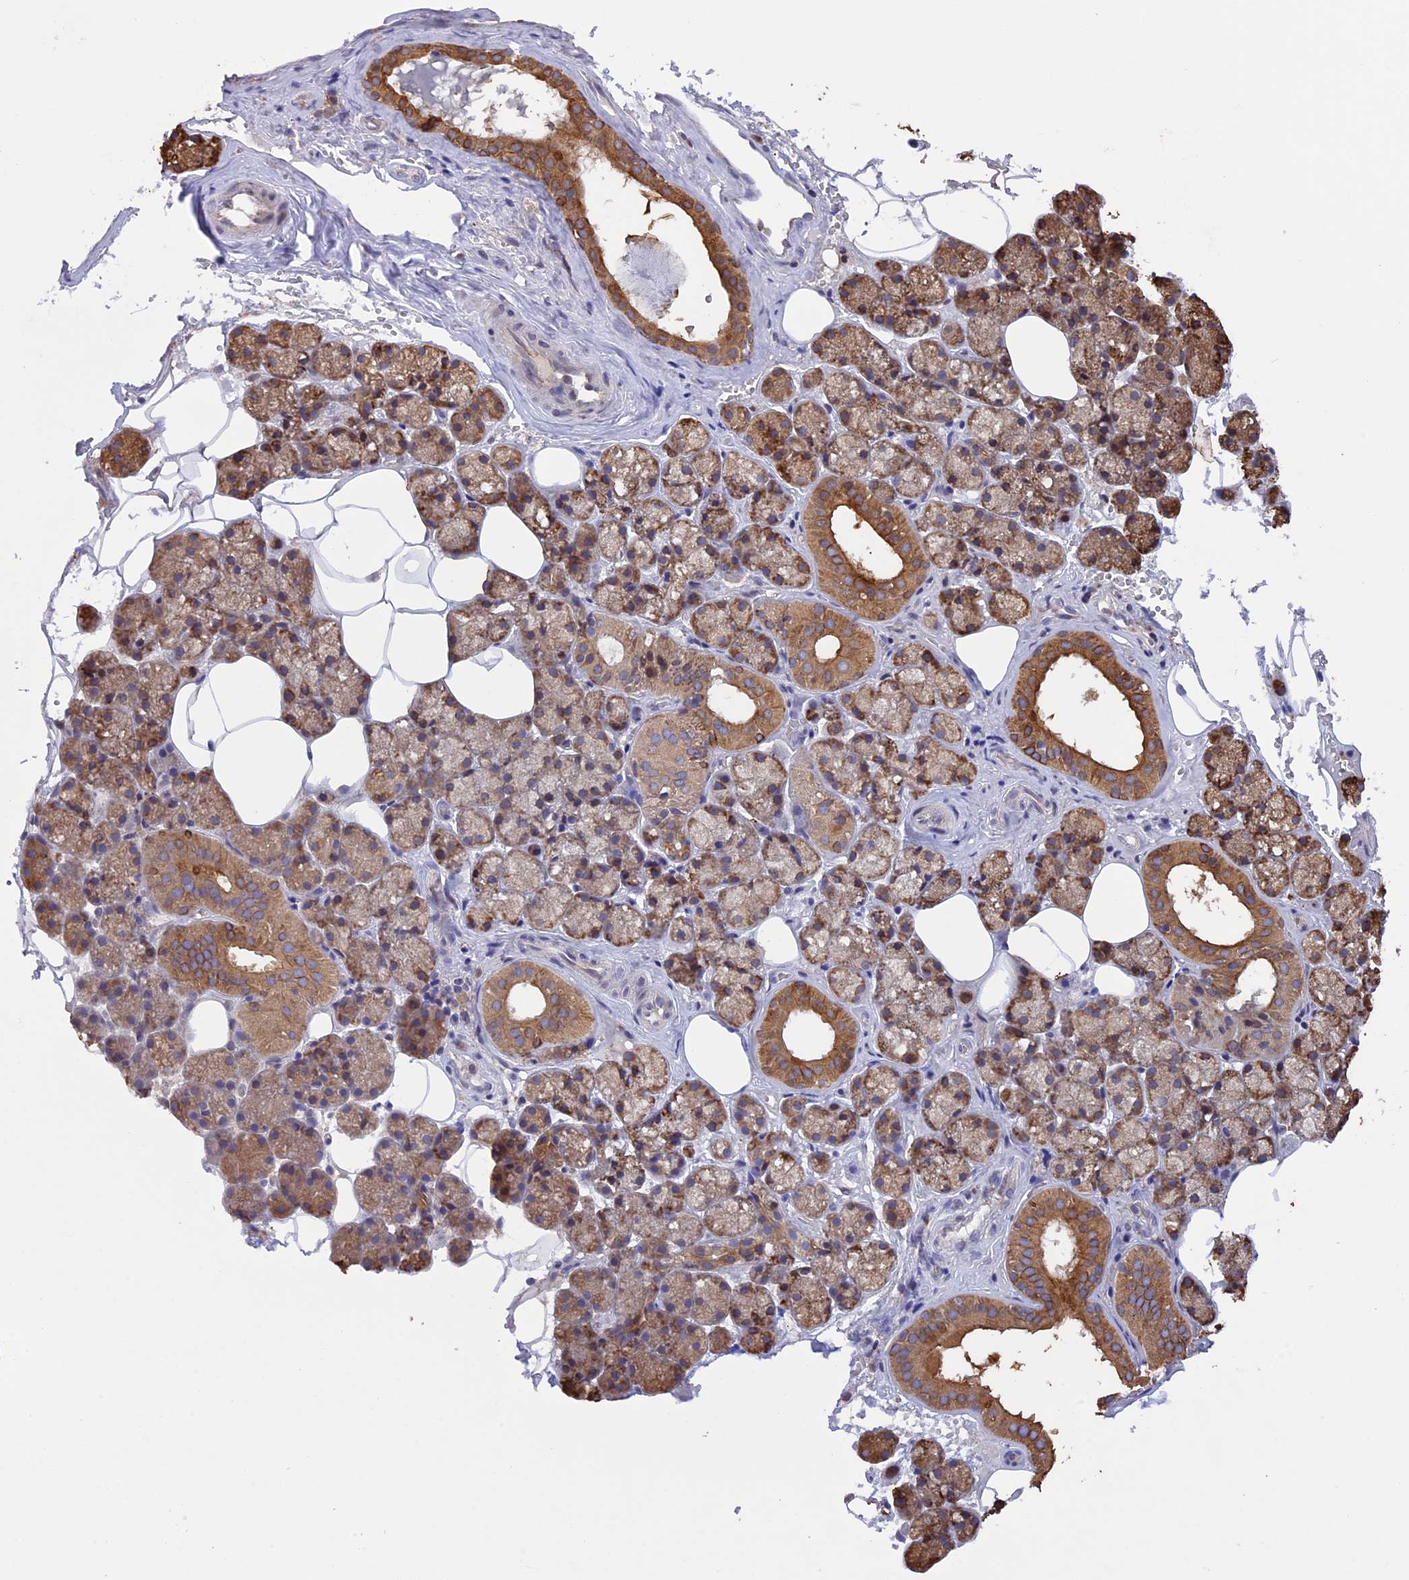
{"staining": {"intensity": "moderate", "quantity": ">75%", "location": "cytoplasmic/membranous"}, "tissue": "salivary gland", "cell_type": "Glandular cells", "image_type": "normal", "snomed": [{"axis": "morphology", "description": "Normal tissue, NOS"}, {"axis": "topography", "description": "Salivary gland"}], "caption": "A micrograph of salivary gland stained for a protein shows moderate cytoplasmic/membranous brown staining in glandular cells. (DAB IHC with brightfield microscopy, high magnification).", "gene": "DMRTA2", "patient": {"sex": "male", "age": 62}}